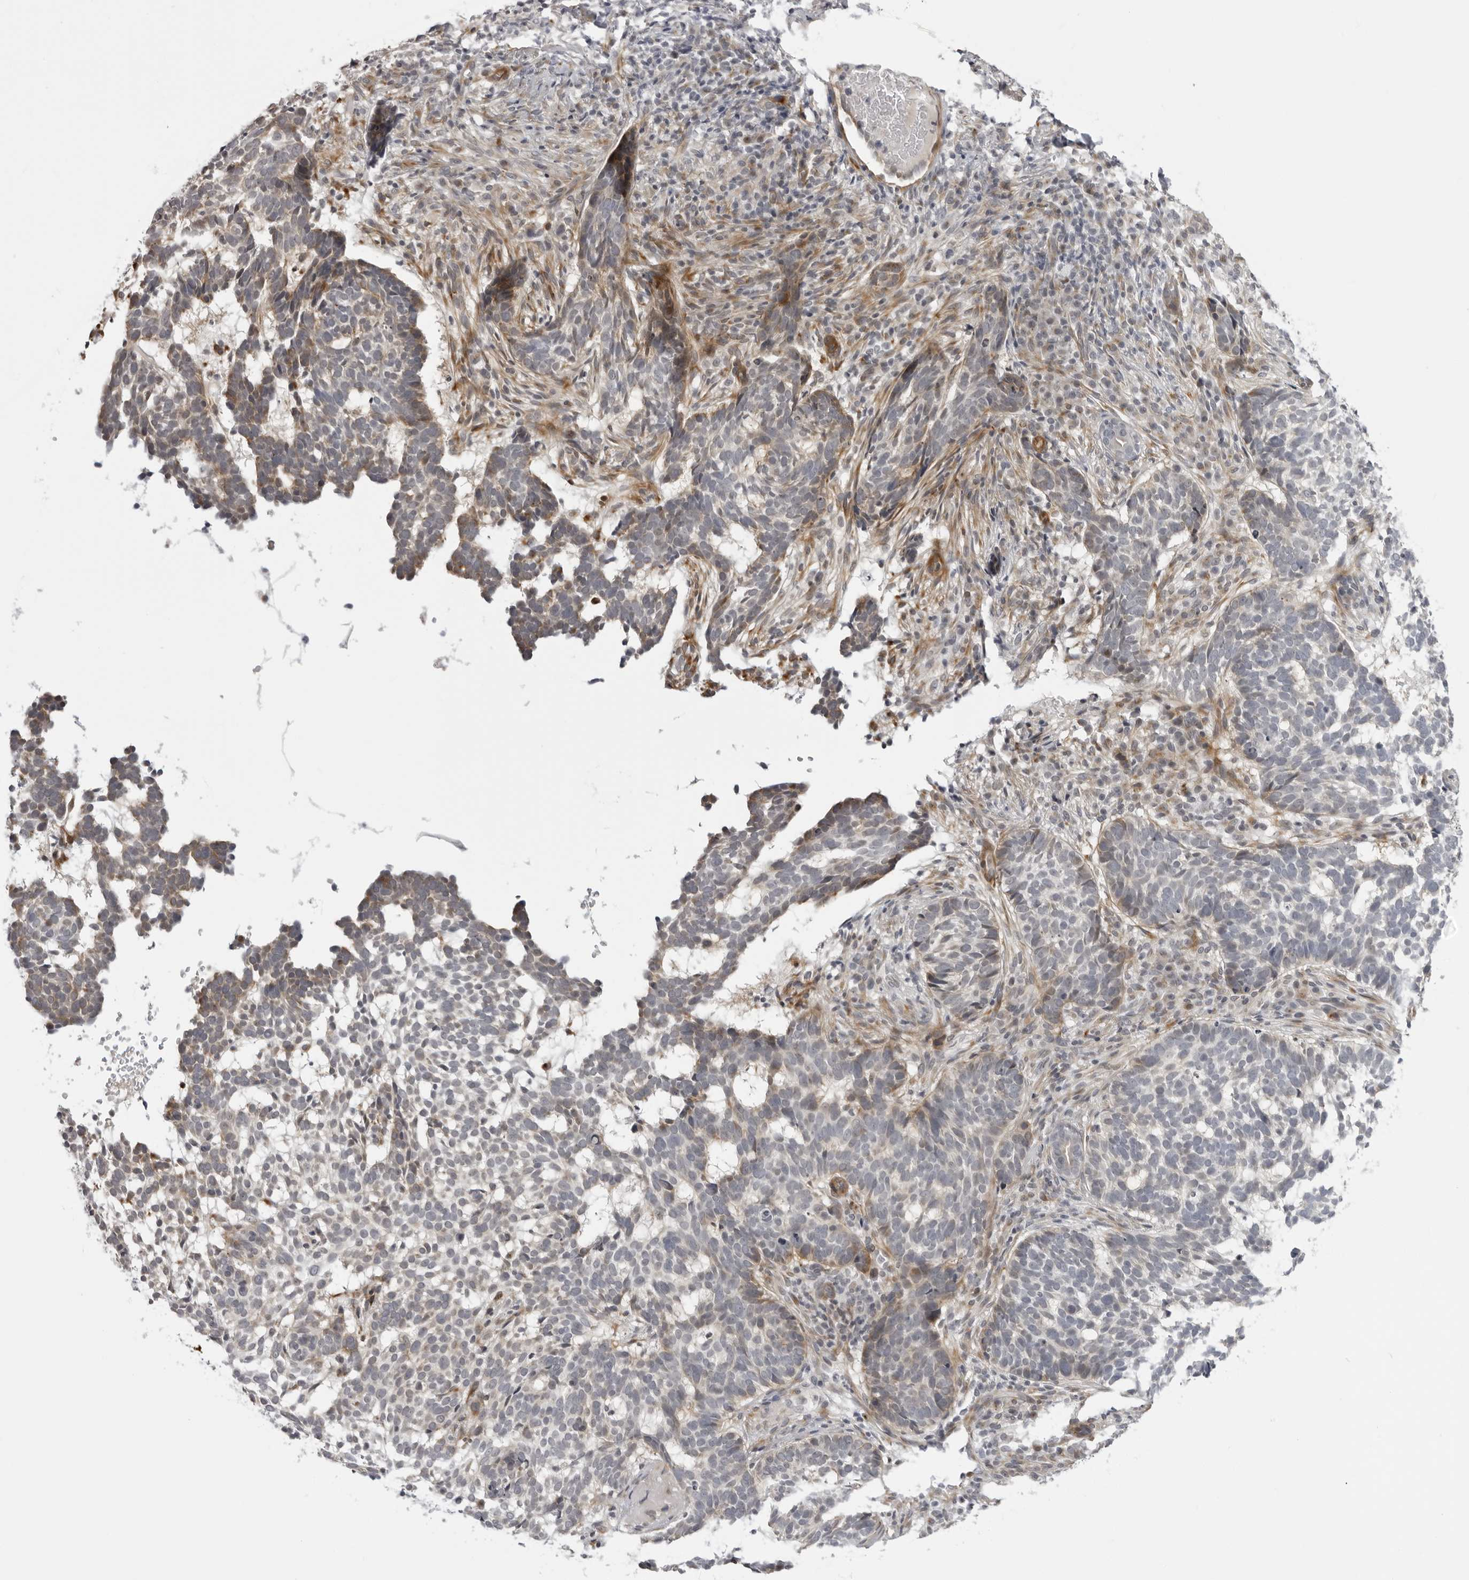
{"staining": {"intensity": "moderate", "quantity": "25%-75%", "location": "cytoplasmic/membranous"}, "tissue": "skin cancer", "cell_type": "Tumor cells", "image_type": "cancer", "snomed": [{"axis": "morphology", "description": "Basal cell carcinoma"}, {"axis": "topography", "description": "Skin"}], "caption": "Approximately 25%-75% of tumor cells in skin basal cell carcinoma exhibit moderate cytoplasmic/membranous protein positivity as visualized by brown immunohistochemical staining.", "gene": "SUGCT", "patient": {"sex": "male", "age": 85}}